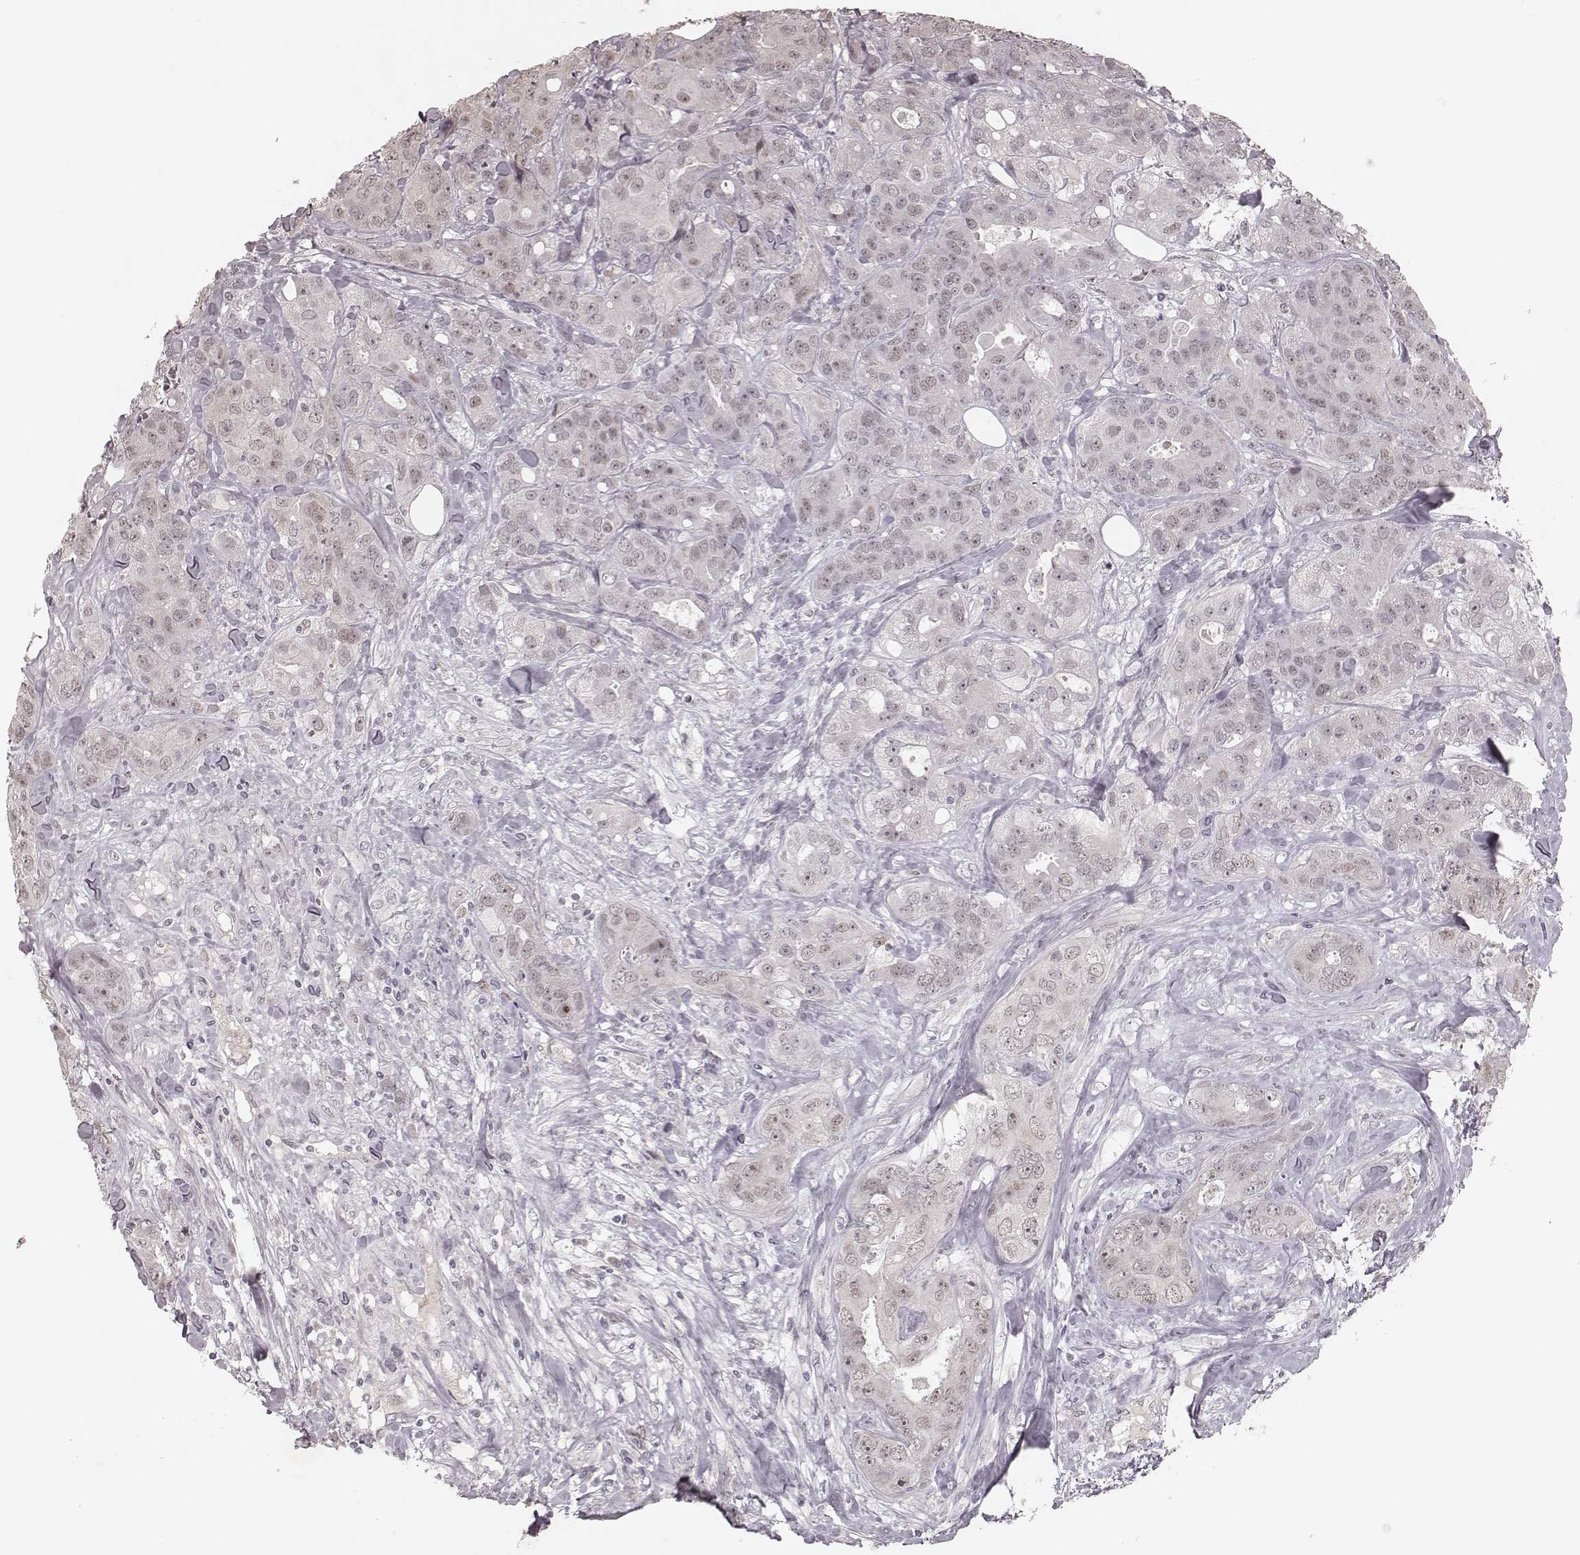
{"staining": {"intensity": "negative", "quantity": "none", "location": "none"}, "tissue": "breast cancer", "cell_type": "Tumor cells", "image_type": "cancer", "snomed": [{"axis": "morphology", "description": "Duct carcinoma"}, {"axis": "topography", "description": "Breast"}], "caption": "A histopathology image of human breast cancer (infiltrating ductal carcinoma) is negative for staining in tumor cells.", "gene": "FAM13B", "patient": {"sex": "female", "age": 43}}